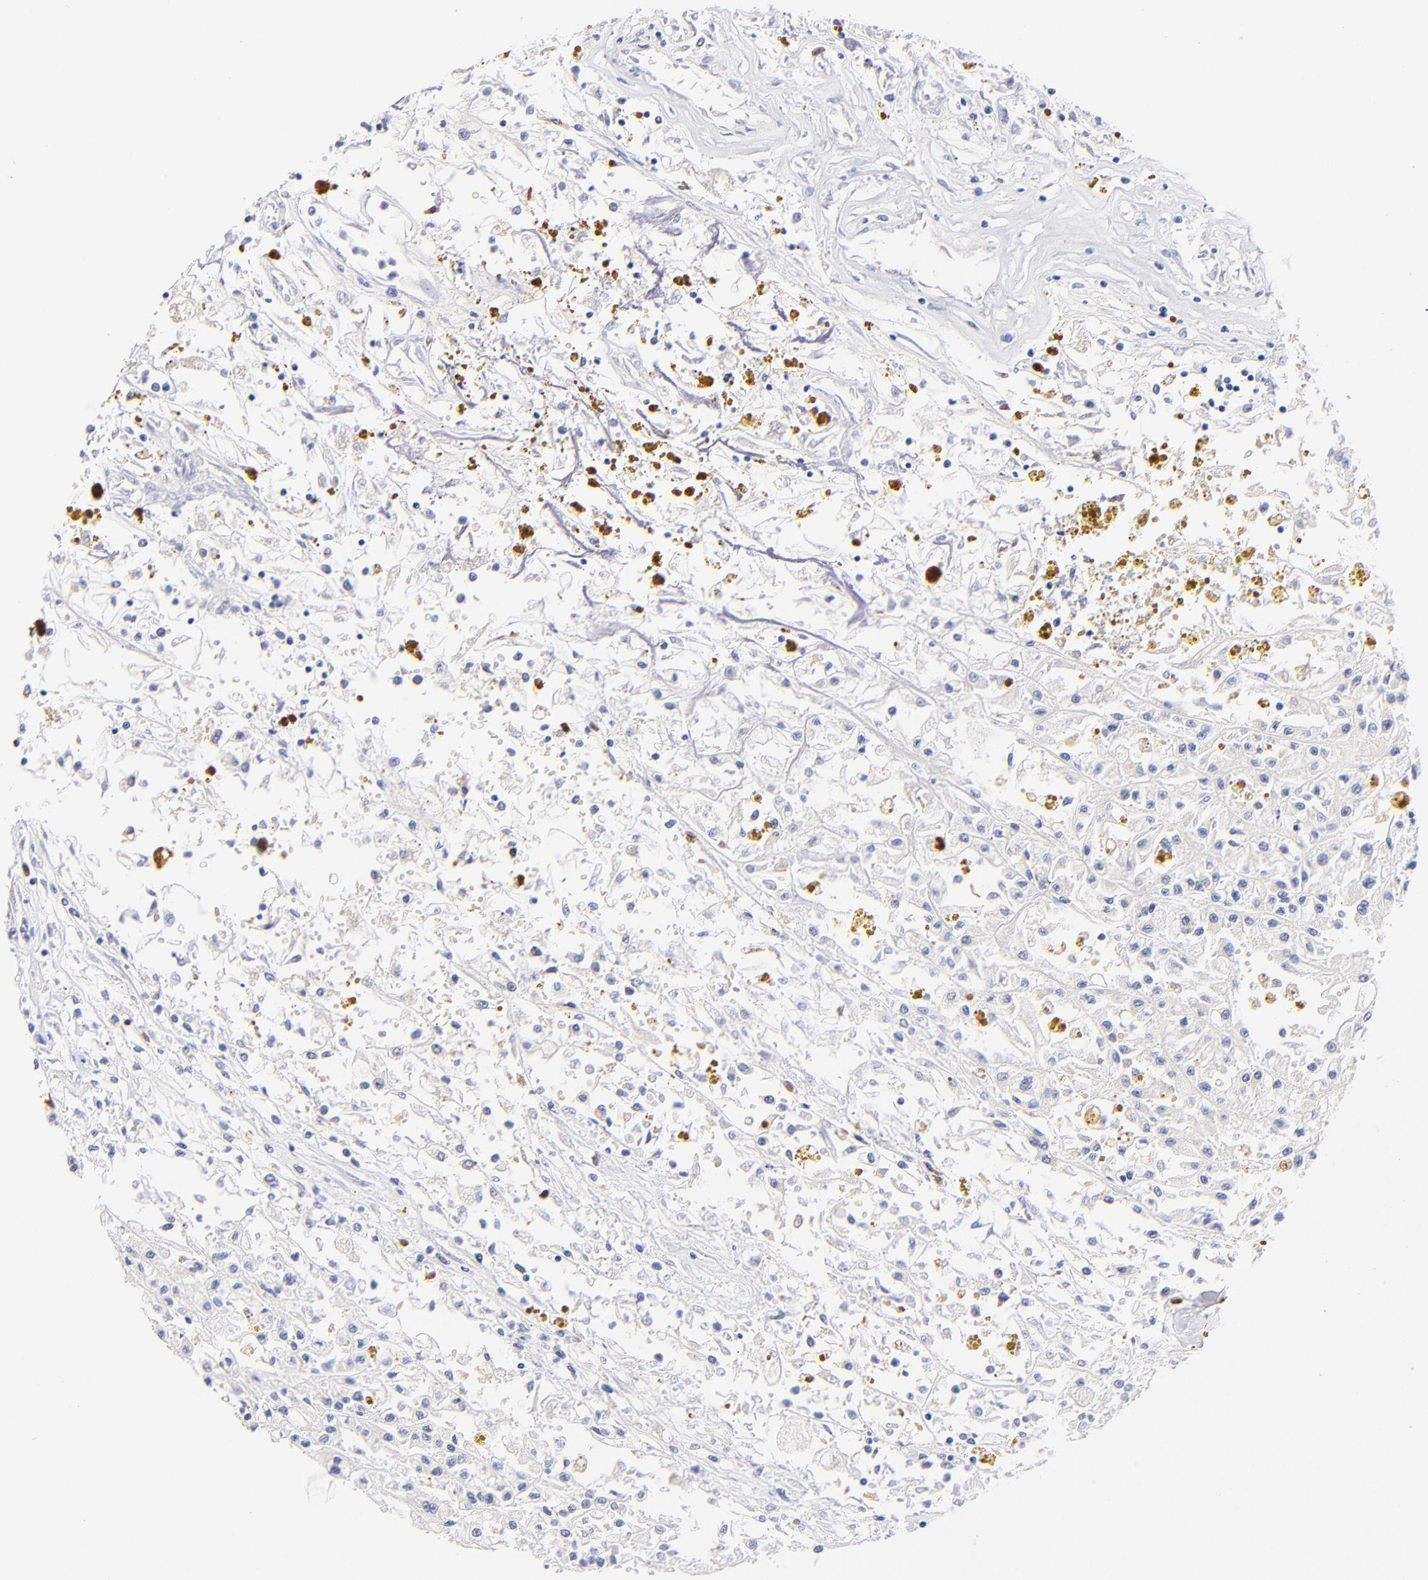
{"staining": {"intensity": "negative", "quantity": "none", "location": "none"}, "tissue": "renal cancer", "cell_type": "Tumor cells", "image_type": "cancer", "snomed": [{"axis": "morphology", "description": "Adenocarcinoma, NOS"}, {"axis": "topography", "description": "Kidney"}], "caption": "Tumor cells are negative for protein expression in human renal cancer.", "gene": "ZNF155", "patient": {"sex": "male", "age": 78}}